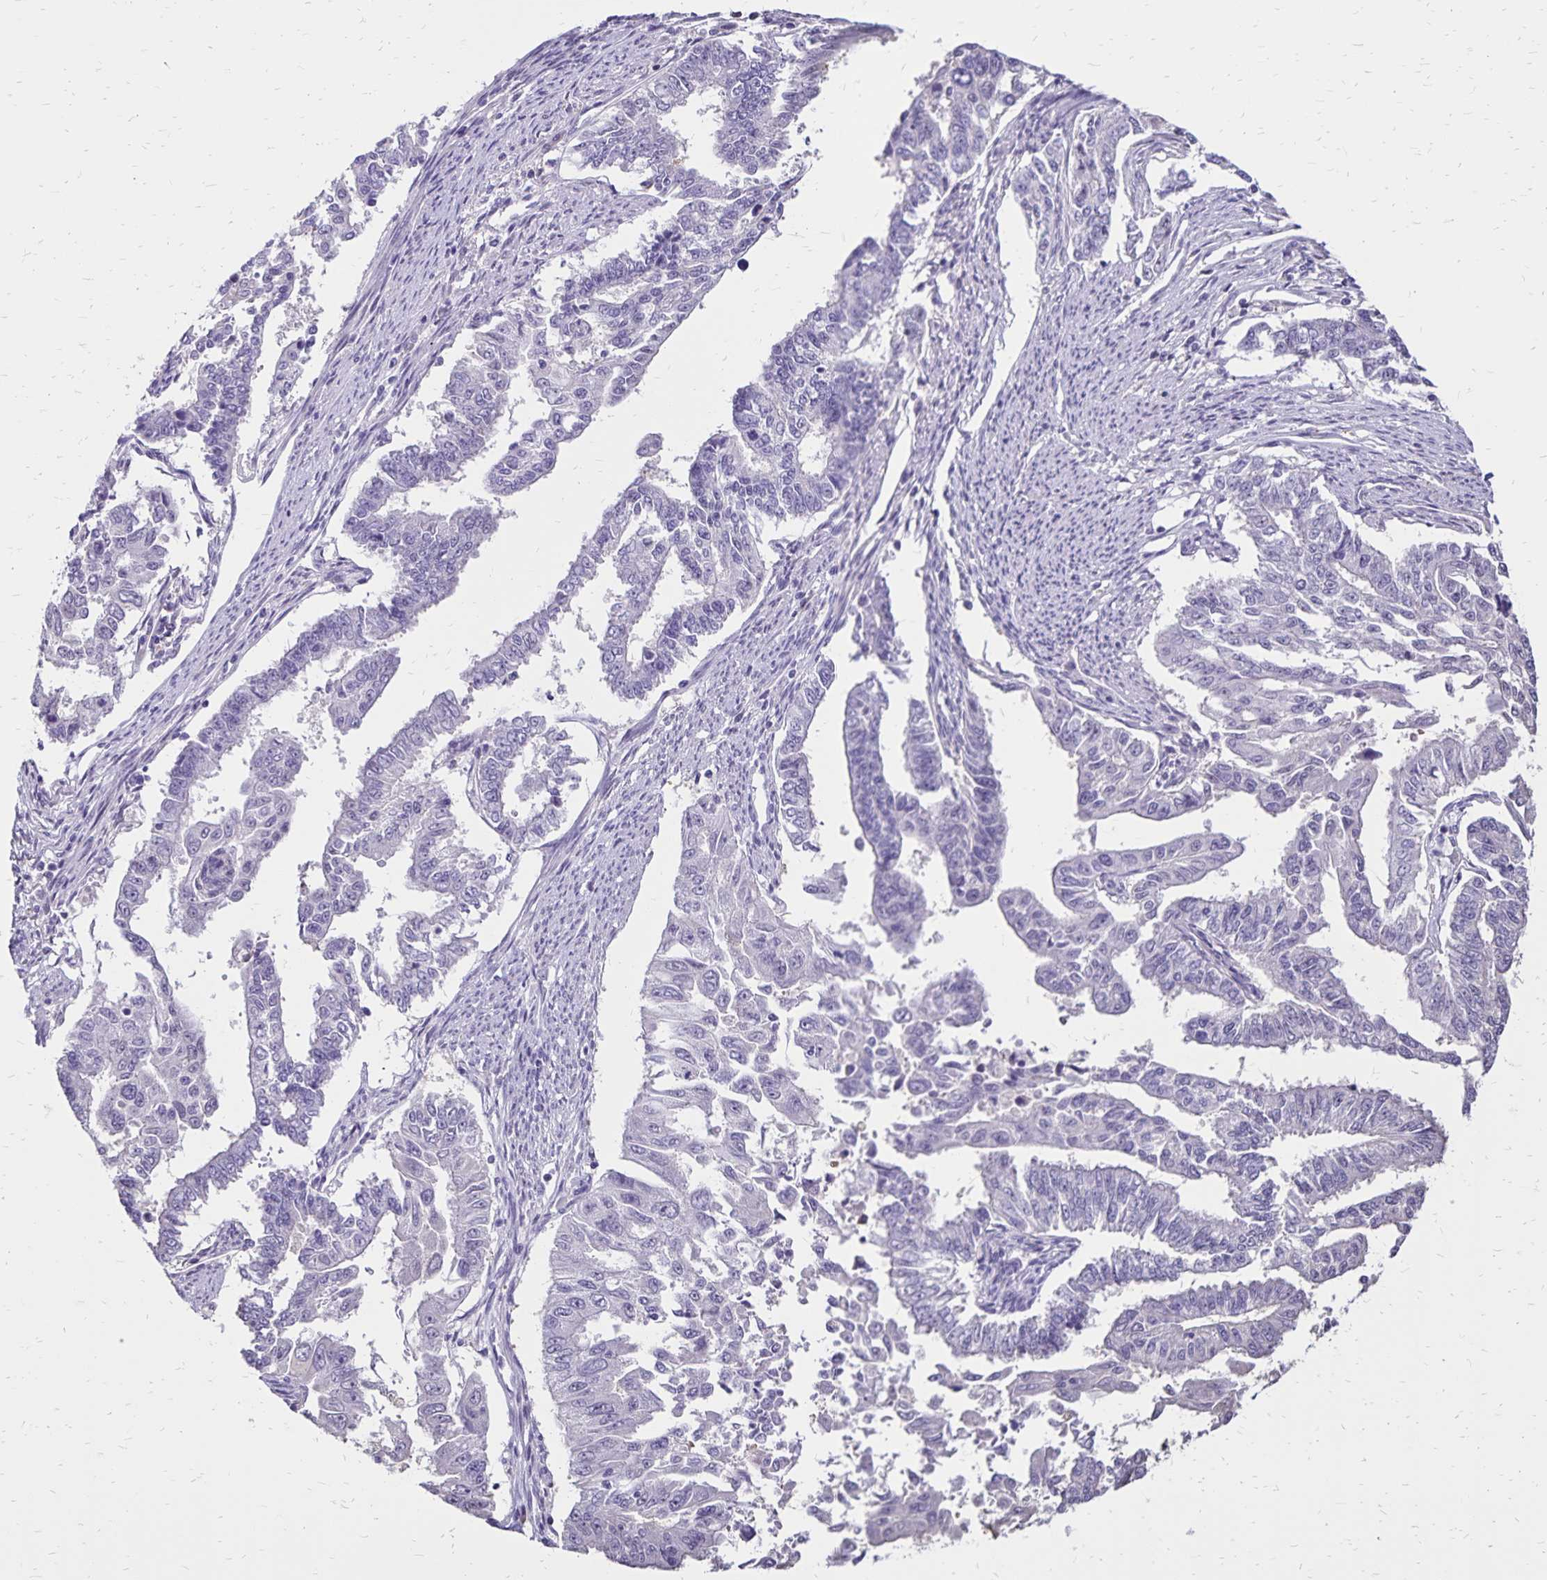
{"staining": {"intensity": "negative", "quantity": "none", "location": "none"}, "tissue": "endometrial cancer", "cell_type": "Tumor cells", "image_type": "cancer", "snomed": [{"axis": "morphology", "description": "Adenocarcinoma, NOS"}, {"axis": "topography", "description": "Uterus"}], "caption": "IHC of human endometrial cancer exhibits no staining in tumor cells. (Stains: DAB (3,3'-diaminobenzidine) immunohistochemistry with hematoxylin counter stain, Microscopy: brightfield microscopy at high magnification).", "gene": "SH3GL3", "patient": {"sex": "female", "age": 59}}